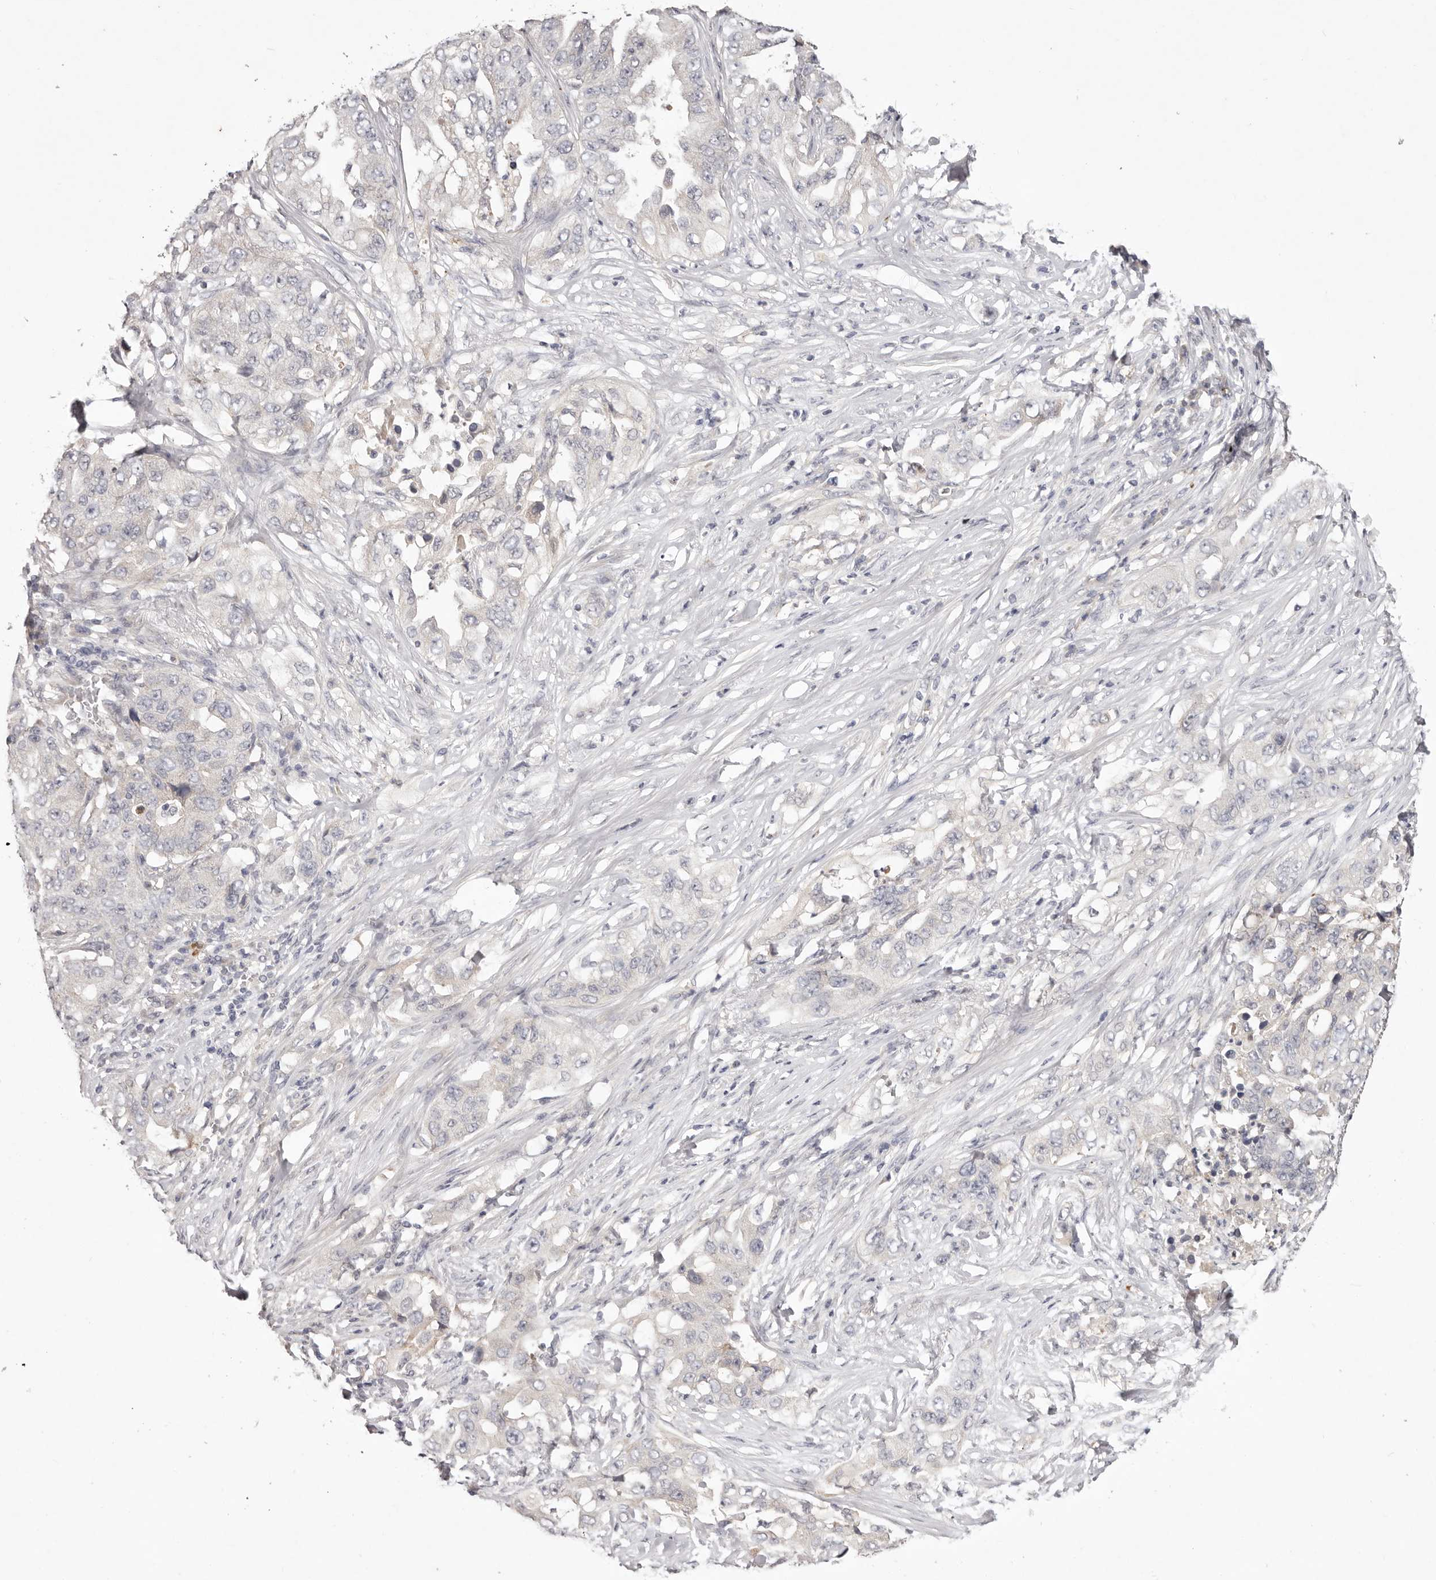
{"staining": {"intensity": "negative", "quantity": "none", "location": "none"}, "tissue": "lung cancer", "cell_type": "Tumor cells", "image_type": "cancer", "snomed": [{"axis": "morphology", "description": "Adenocarcinoma, NOS"}, {"axis": "topography", "description": "Lung"}], "caption": "IHC of human adenocarcinoma (lung) displays no positivity in tumor cells.", "gene": "GARNL3", "patient": {"sex": "female", "age": 51}}